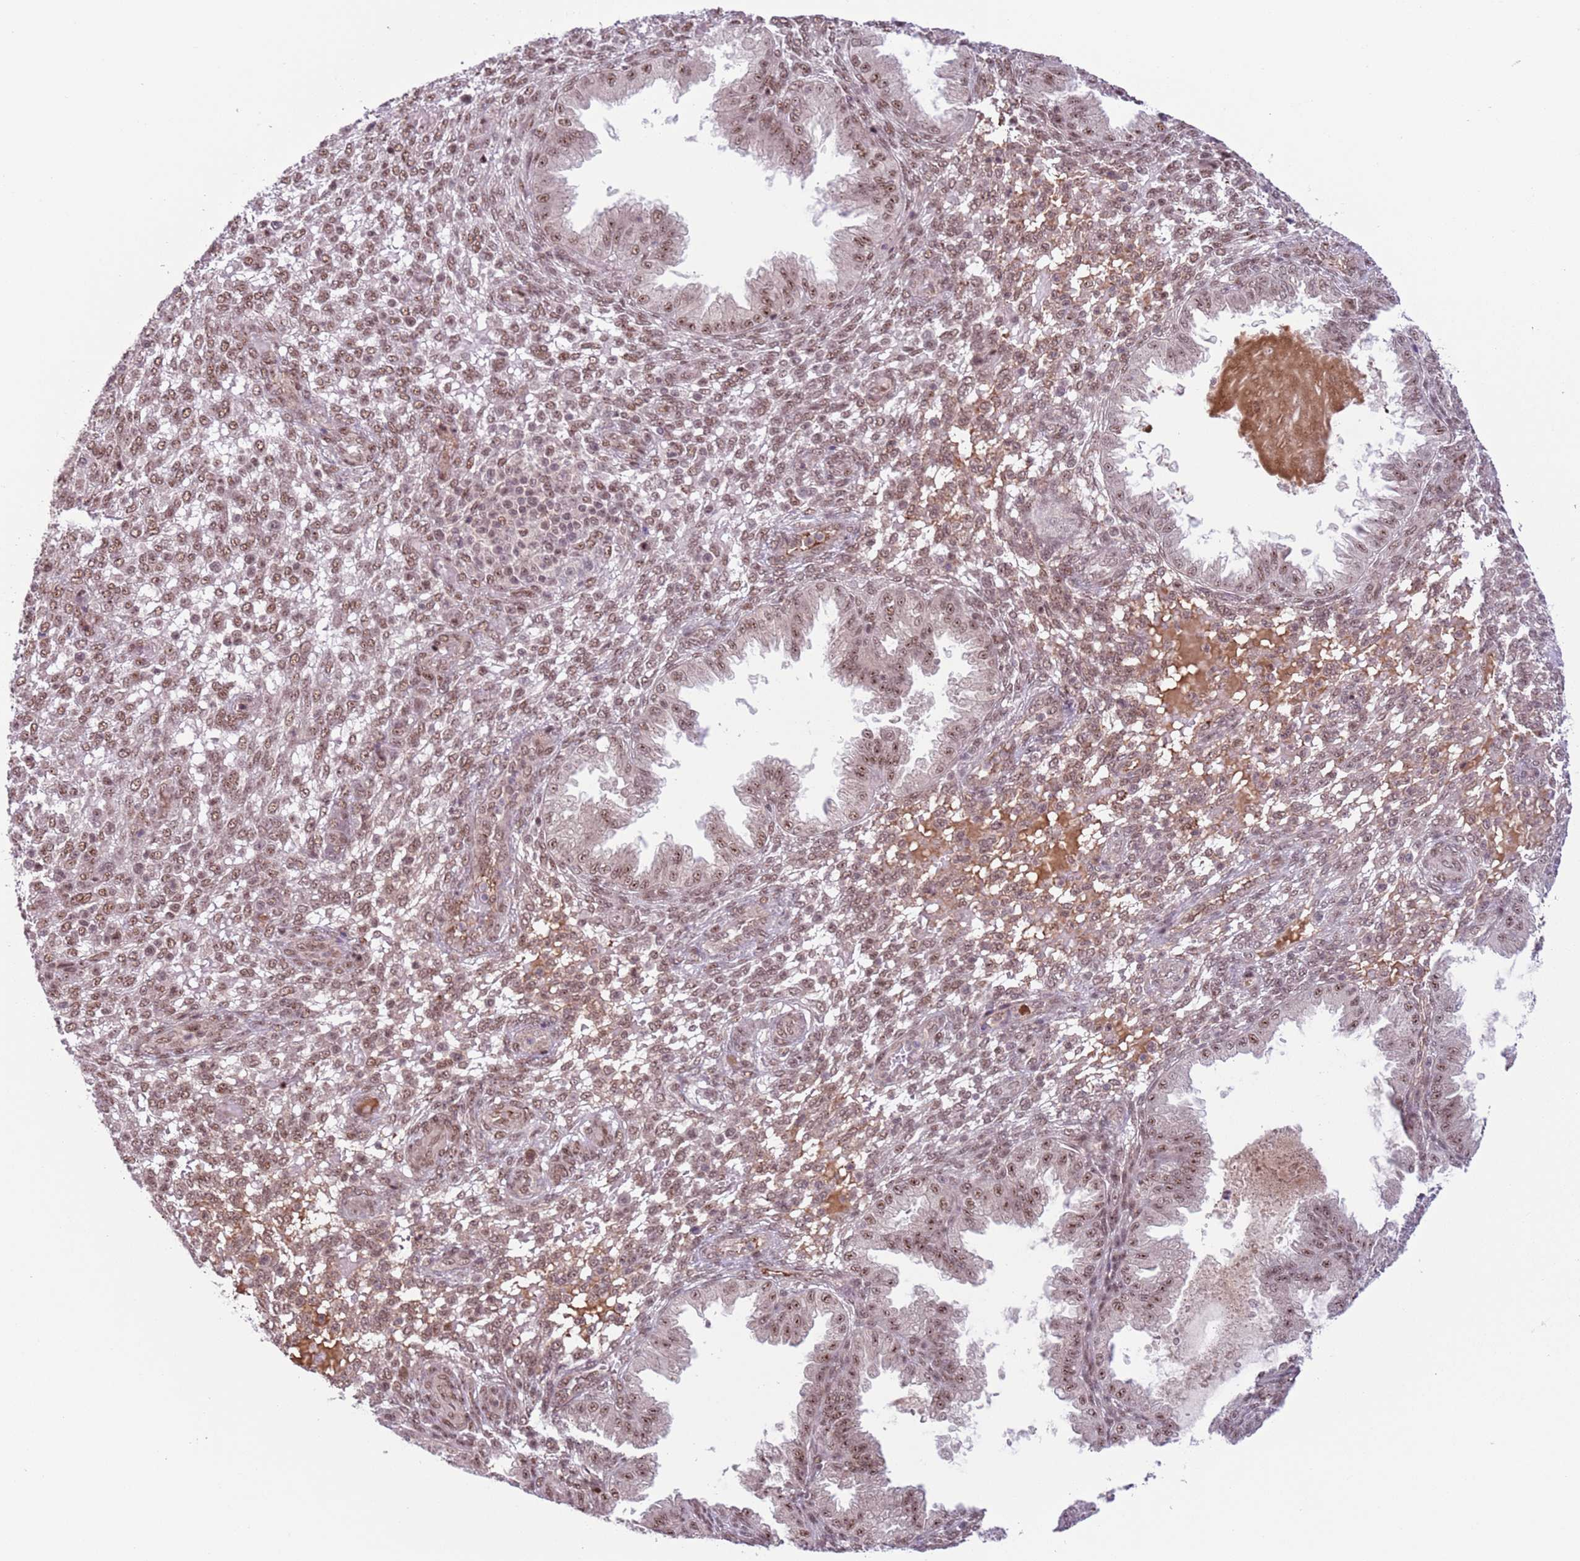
{"staining": {"intensity": "moderate", "quantity": ">75%", "location": "nuclear"}, "tissue": "endometrium", "cell_type": "Cells in endometrial stroma", "image_type": "normal", "snomed": [{"axis": "morphology", "description": "Normal tissue, NOS"}, {"axis": "topography", "description": "Endometrium"}], "caption": "Immunohistochemical staining of benign endometrium reveals >75% levels of moderate nuclear protein positivity in approximately >75% of cells in endometrial stroma. (DAB (3,3'-diaminobenzidine) IHC, brown staining for protein, blue staining for nuclei).", "gene": "SIPA1L3", "patient": {"sex": "female", "age": 33}}